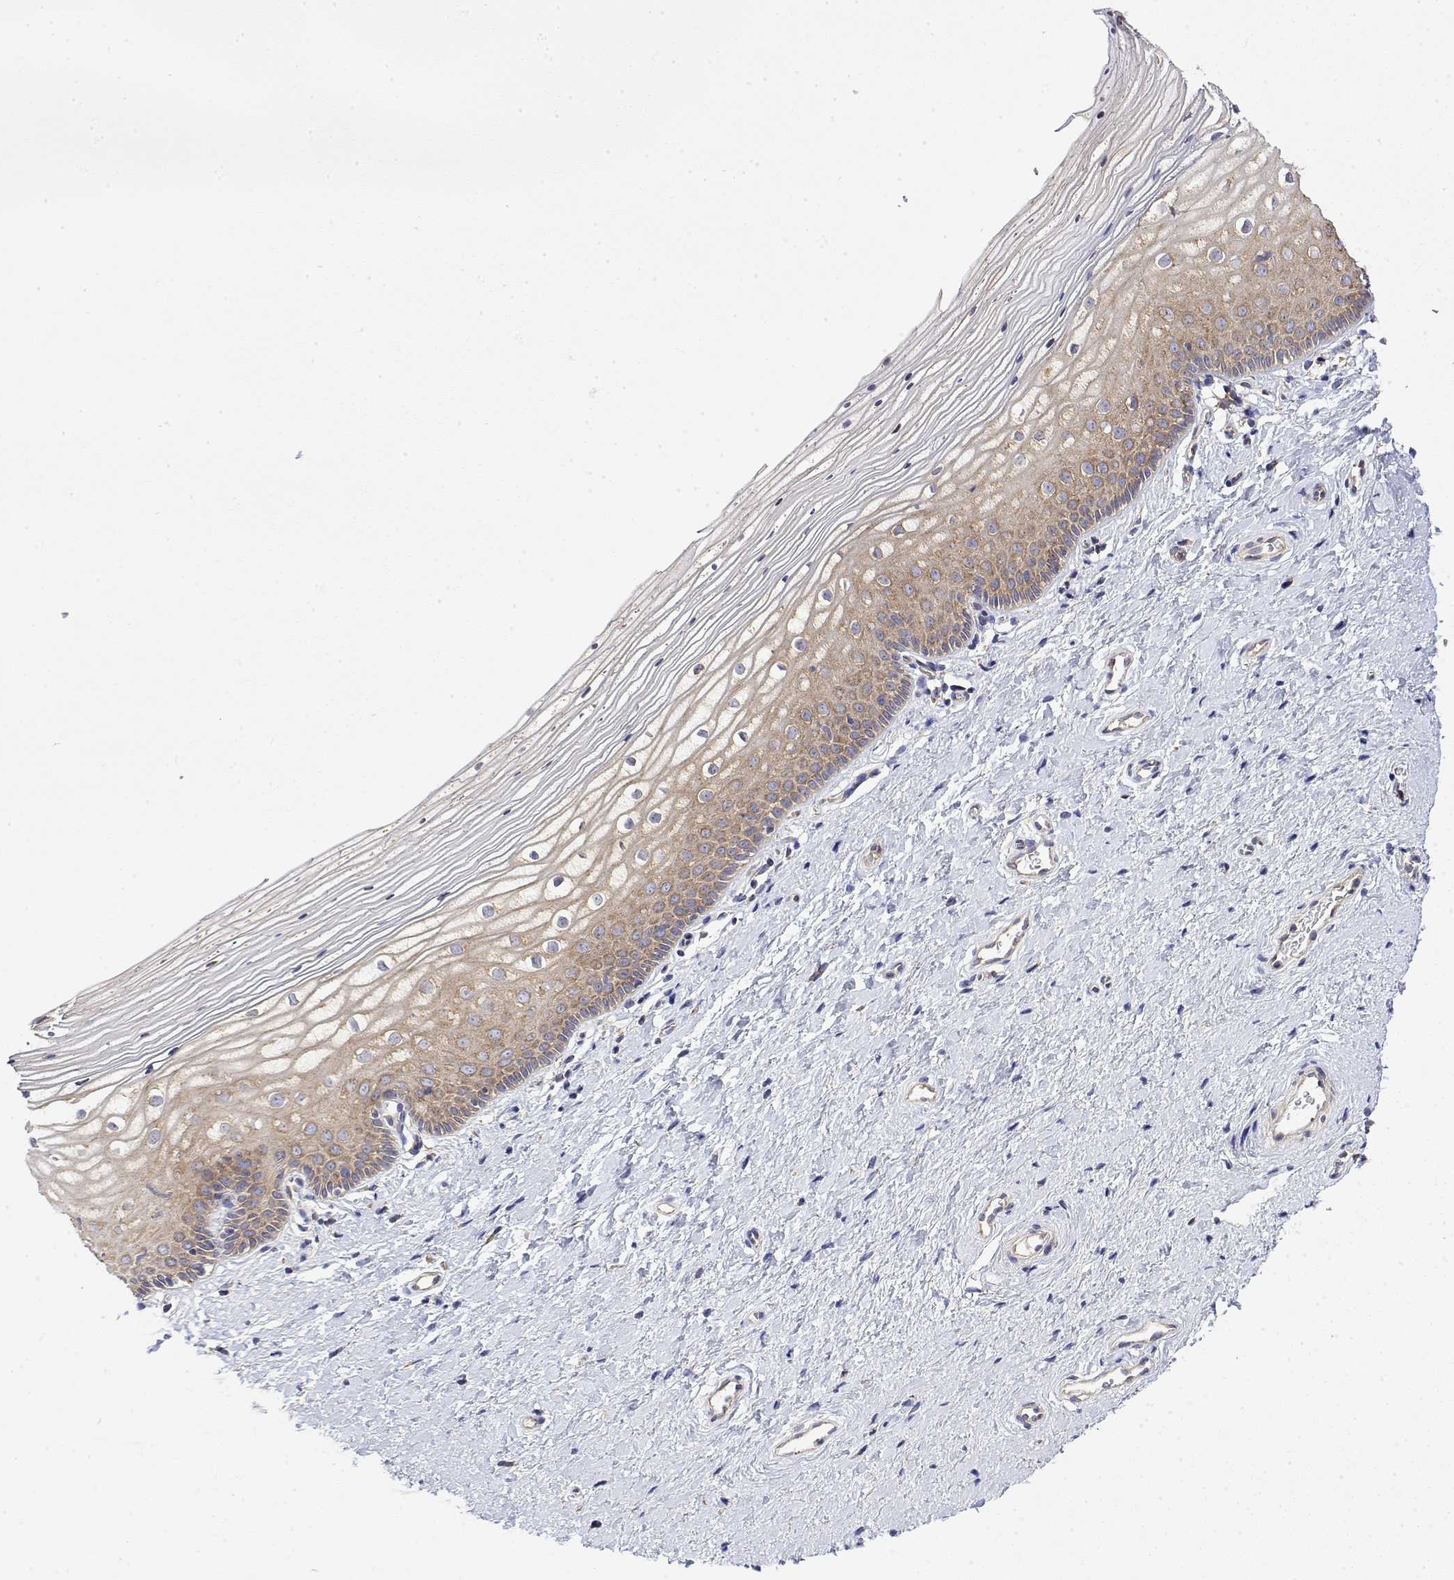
{"staining": {"intensity": "weak", "quantity": "25%-75%", "location": "cytoplasmic/membranous"}, "tissue": "vagina", "cell_type": "Squamous epithelial cells", "image_type": "normal", "snomed": [{"axis": "morphology", "description": "Normal tissue, NOS"}, {"axis": "topography", "description": "Vagina"}], "caption": "Vagina stained with DAB immunohistochemistry (IHC) shows low levels of weak cytoplasmic/membranous expression in approximately 25%-75% of squamous epithelial cells. Nuclei are stained in blue.", "gene": "EEF1G", "patient": {"sex": "female", "age": 39}}